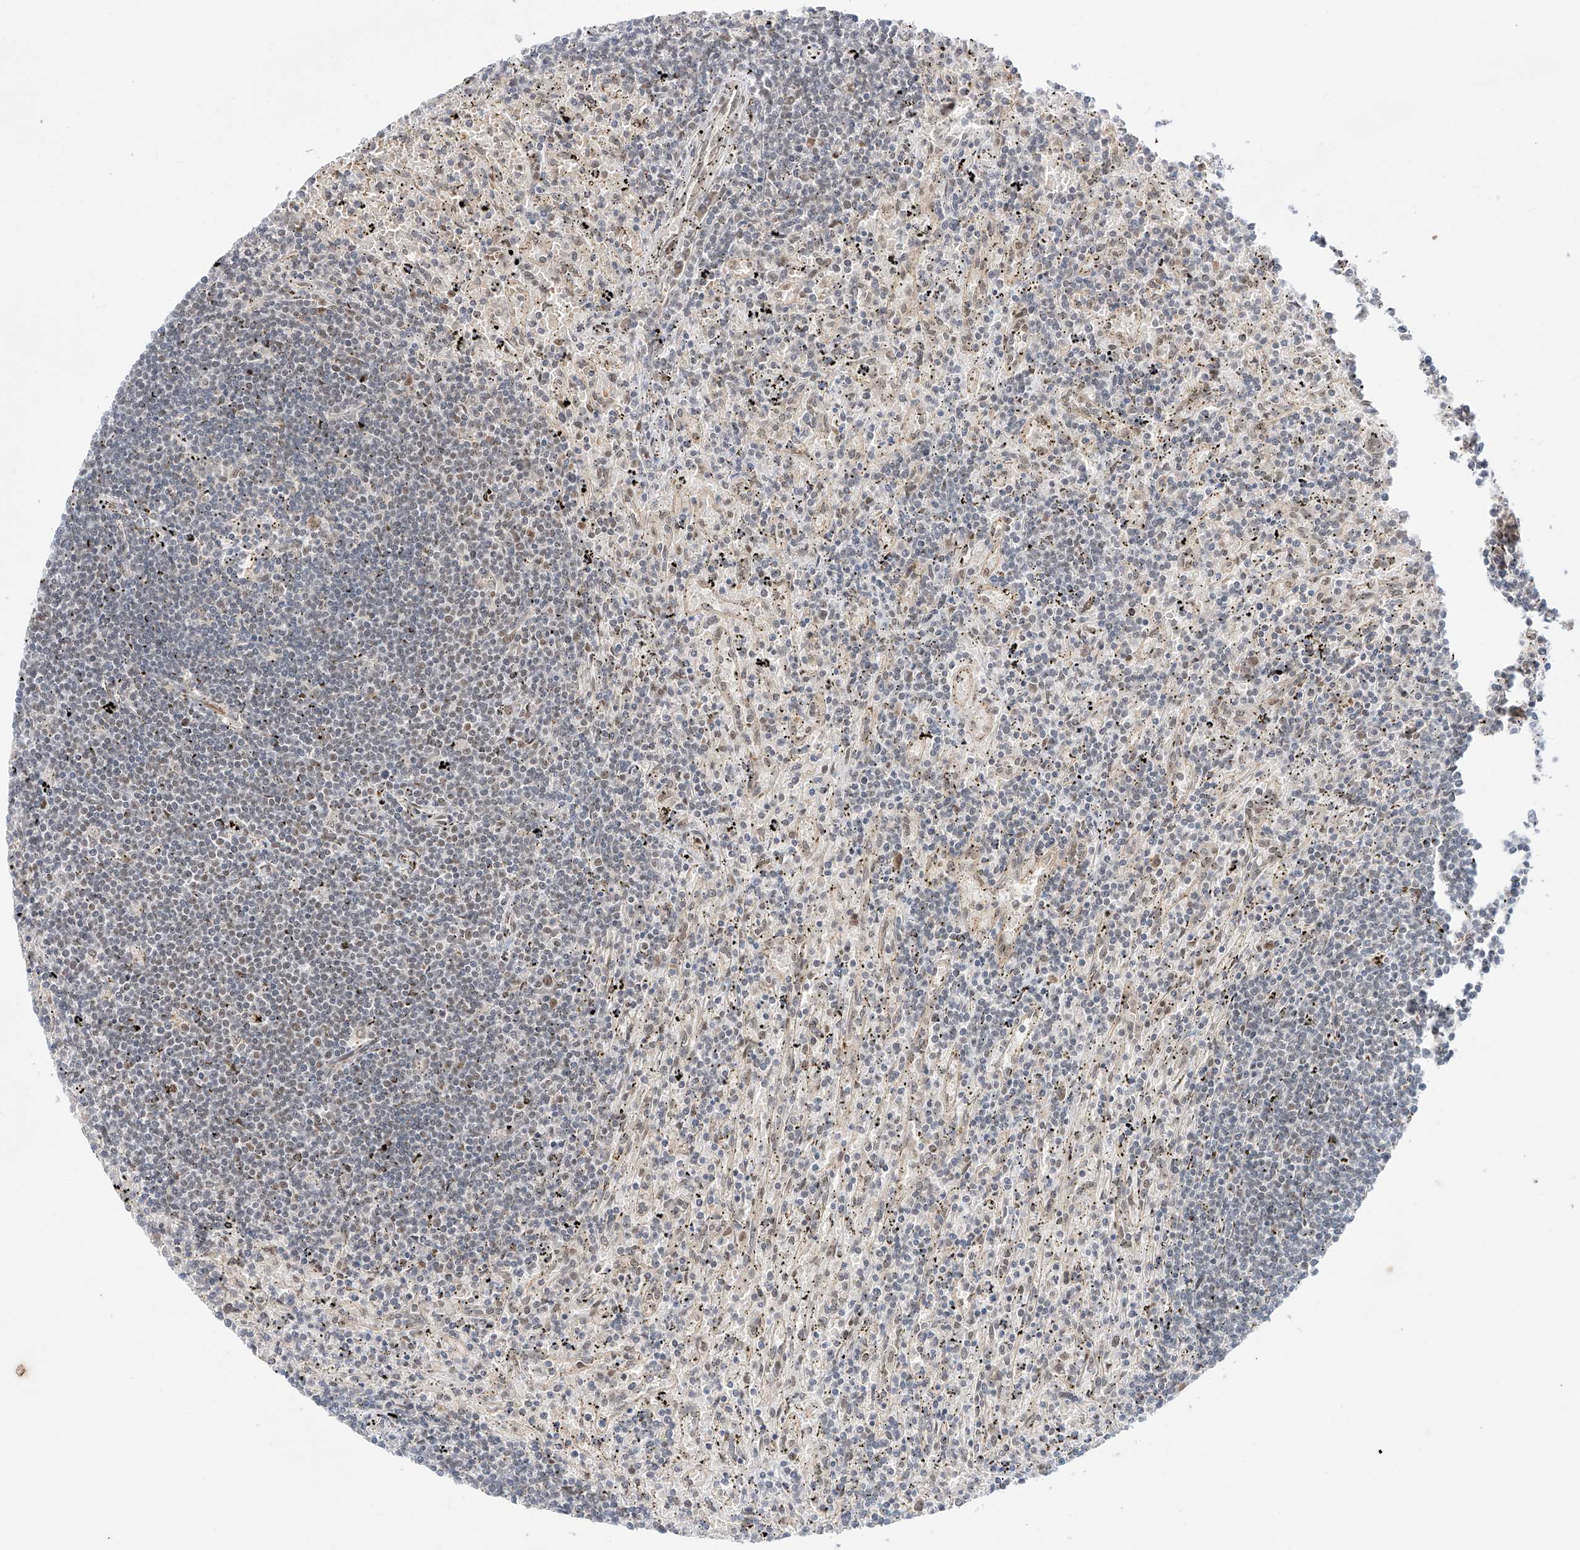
{"staining": {"intensity": "weak", "quantity": "<25%", "location": "nuclear"}, "tissue": "lymphoma", "cell_type": "Tumor cells", "image_type": "cancer", "snomed": [{"axis": "morphology", "description": "Malignant lymphoma, non-Hodgkin's type, Low grade"}, {"axis": "topography", "description": "Spleen"}], "caption": "A high-resolution histopathology image shows immunohistochemistry (IHC) staining of lymphoma, which reveals no significant positivity in tumor cells.", "gene": "POGK", "patient": {"sex": "male", "age": 76}}